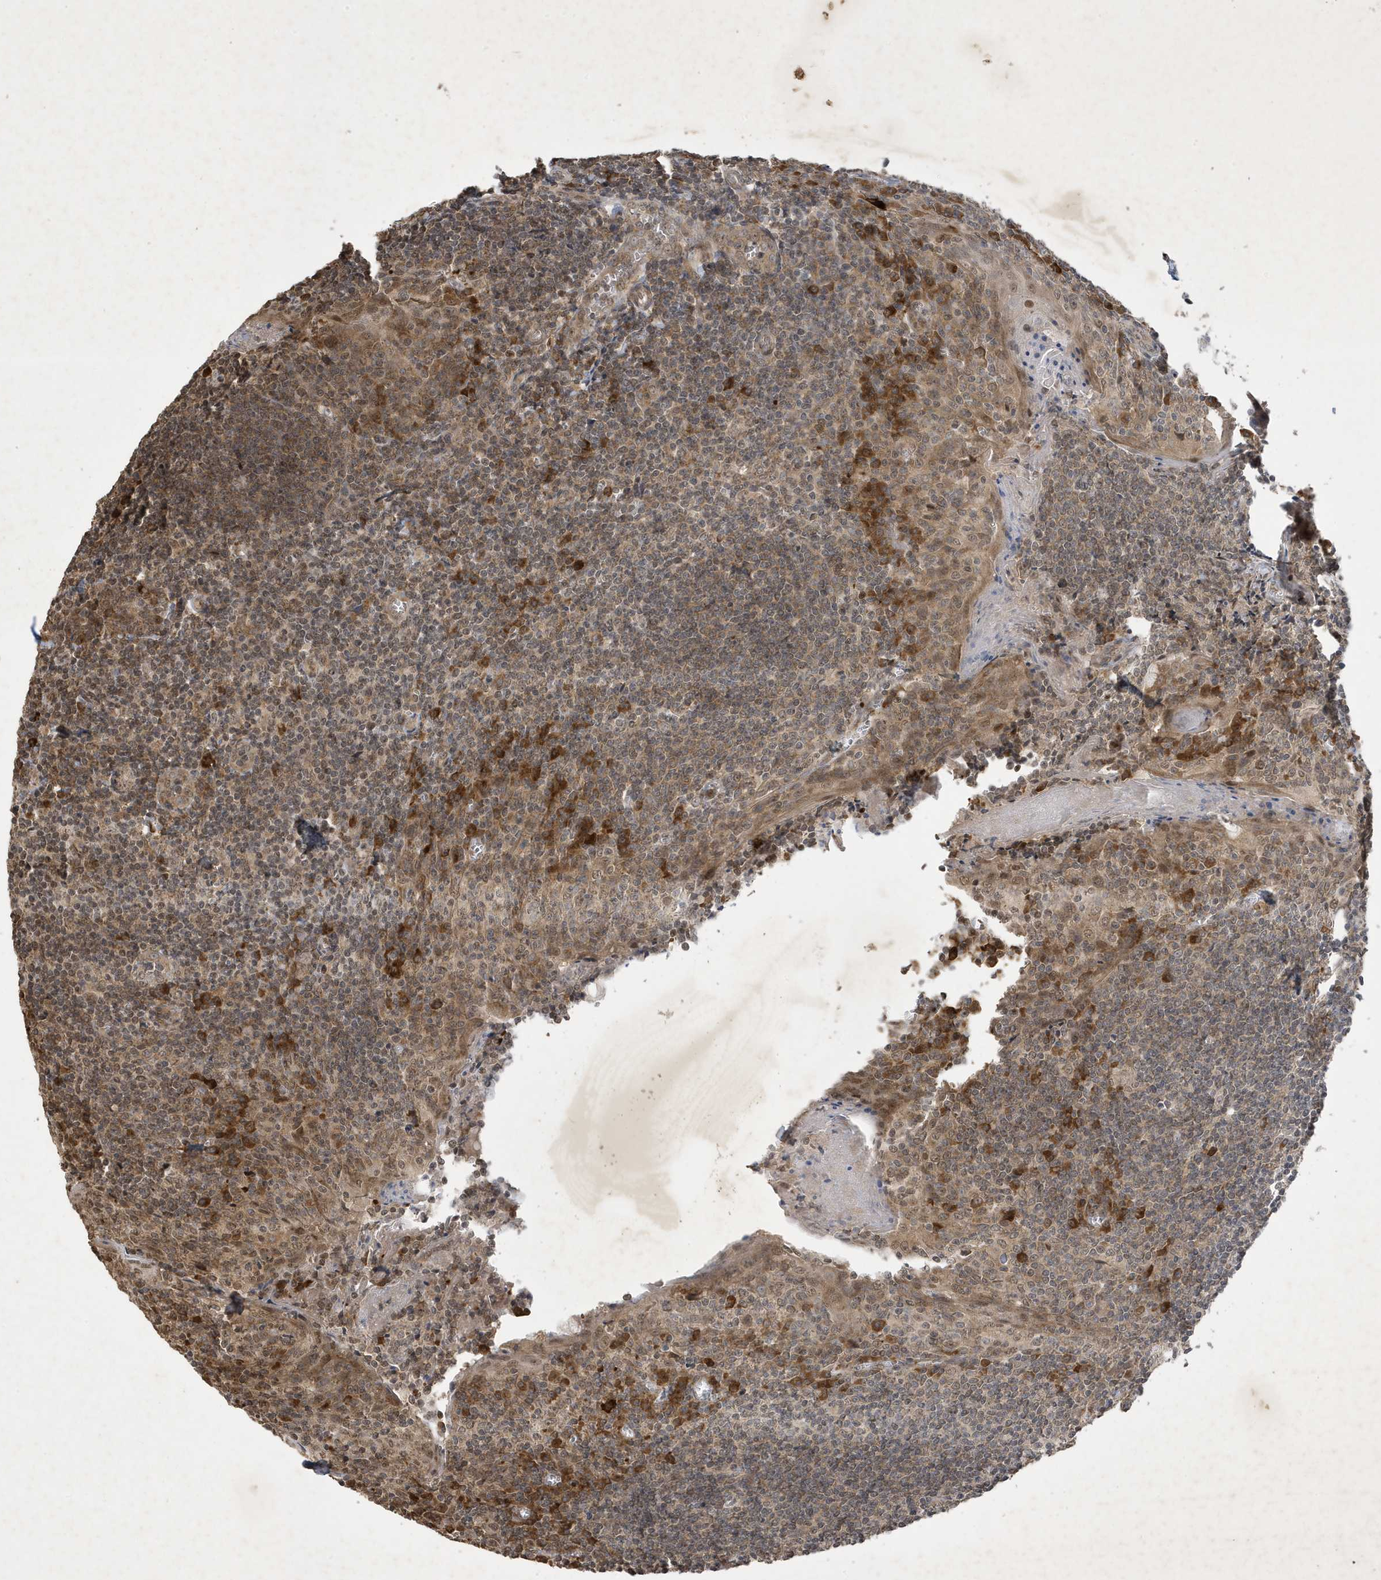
{"staining": {"intensity": "moderate", "quantity": ">75%", "location": "cytoplasmic/membranous,nuclear"}, "tissue": "tonsil", "cell_type": "Germinal center cells", "image_type": "normal", "snomed": [{"axis": "morphology", "description": "Normal tissue, NOS"}, {"axis": "topography", "description": "Tonsil"}], "caption": "Tonsil was stained to show a protein in brown. There is medium levels of moderate cytoplasmic/membranous,nuclear expression in approximately >75% of germinal center cells. (Stains: DAB (3,3'-diaminobenzidine) in brown, nuclei in blue, Microscopy: brightfield microscopy at high magnification).", "gene": "STX10", "patient": {"sex": "male", "age": 27}}